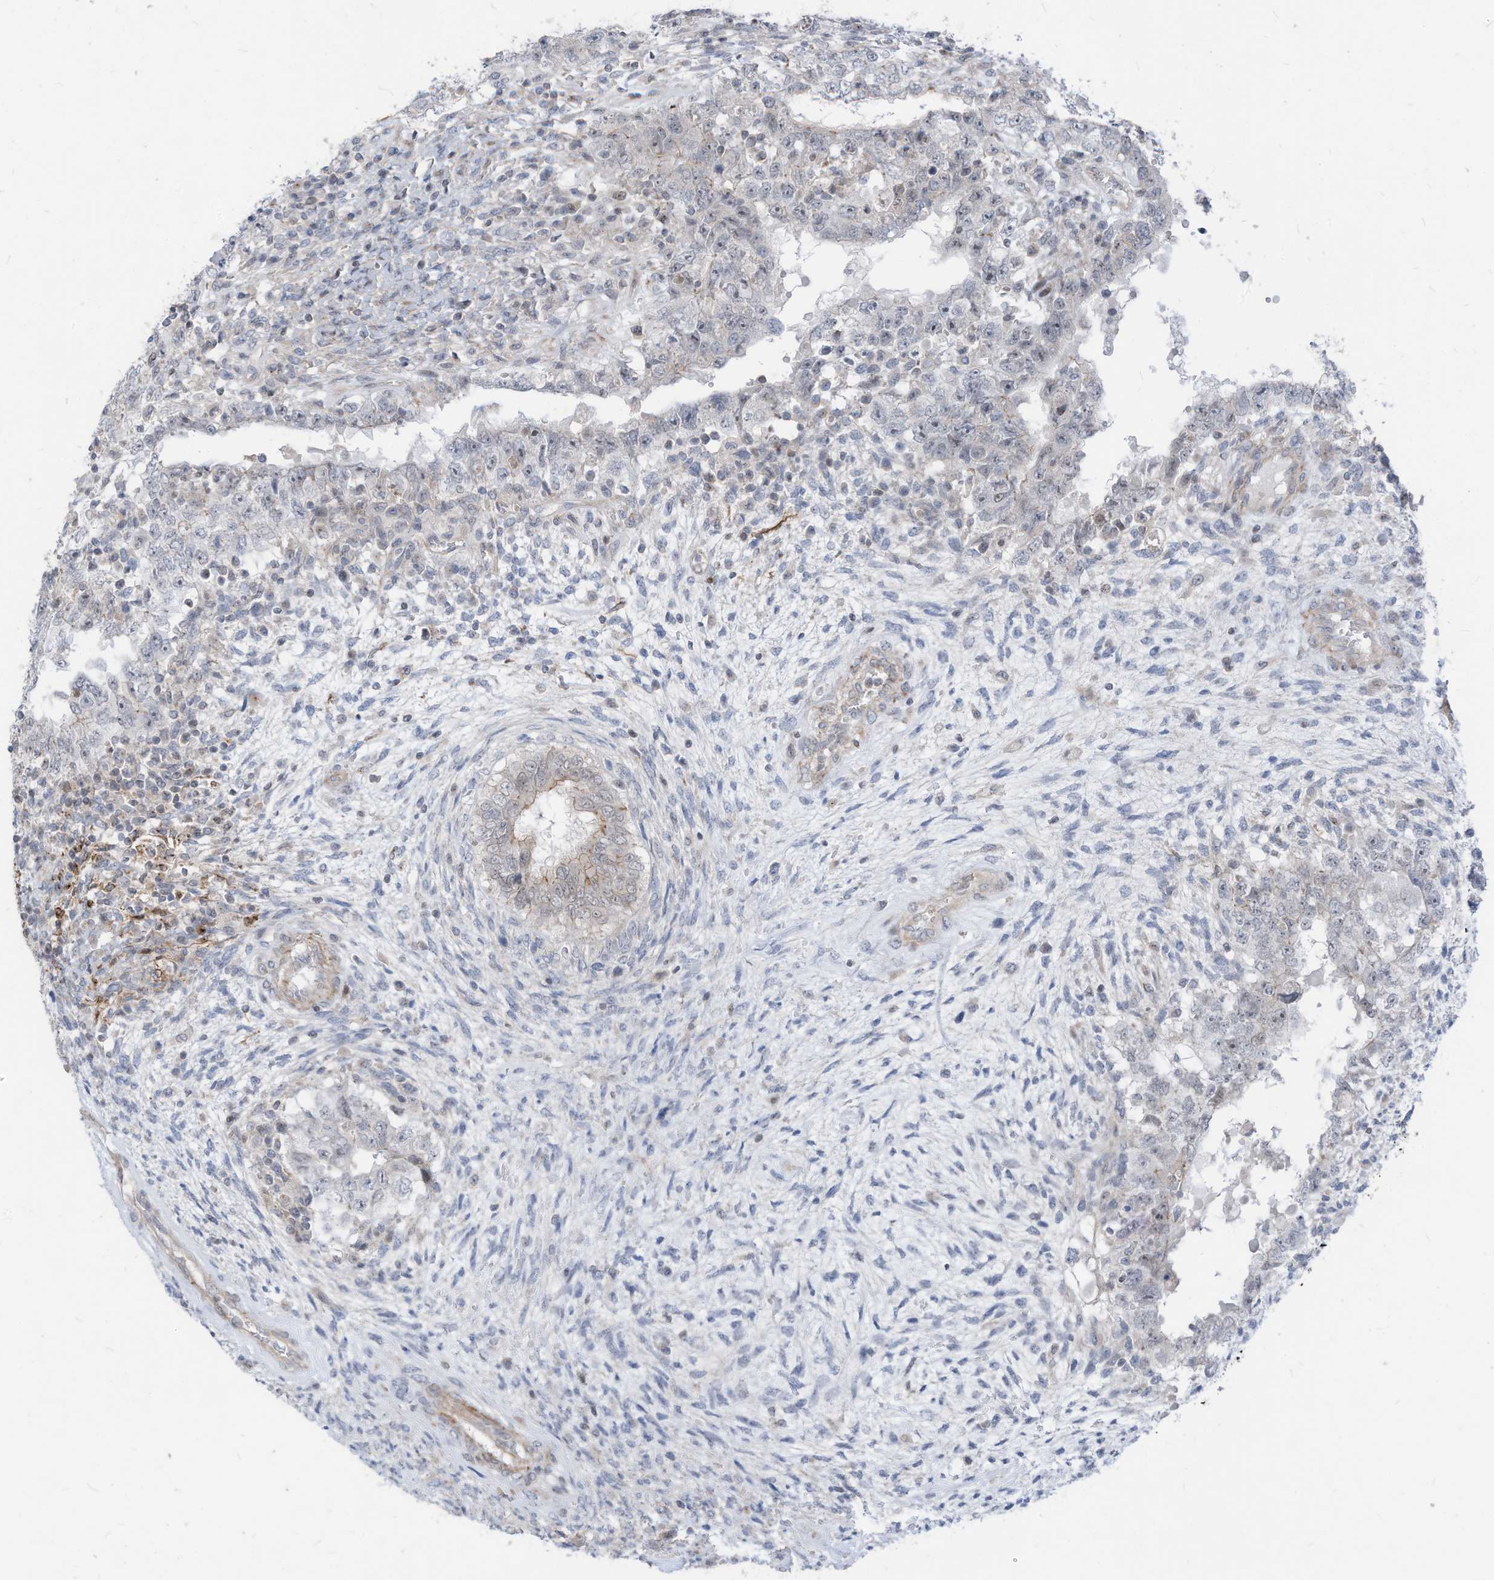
{"staining": {"intensity": "negative", "quantity": "none", "location": "none"}, "tissue": "testis cancer", "cell_type": "Tumor cells", "image_type": "cancer", "snomed": [{"axis": "morphology", "description": "Carcinoma, Embryonal, NOS"}, {"axis": "topography", "description": "Testis"}], "caption": "Immunohistochemistry (IHC) histopathology image of neoplastic tissue: human testis cancer stained with DAB (3,3'-diaminobenzidine) demonstrates no significant protein staining in tumor cells.", "gene": "GPATCH3", "patient": {"sex": "male", "age": 26}}